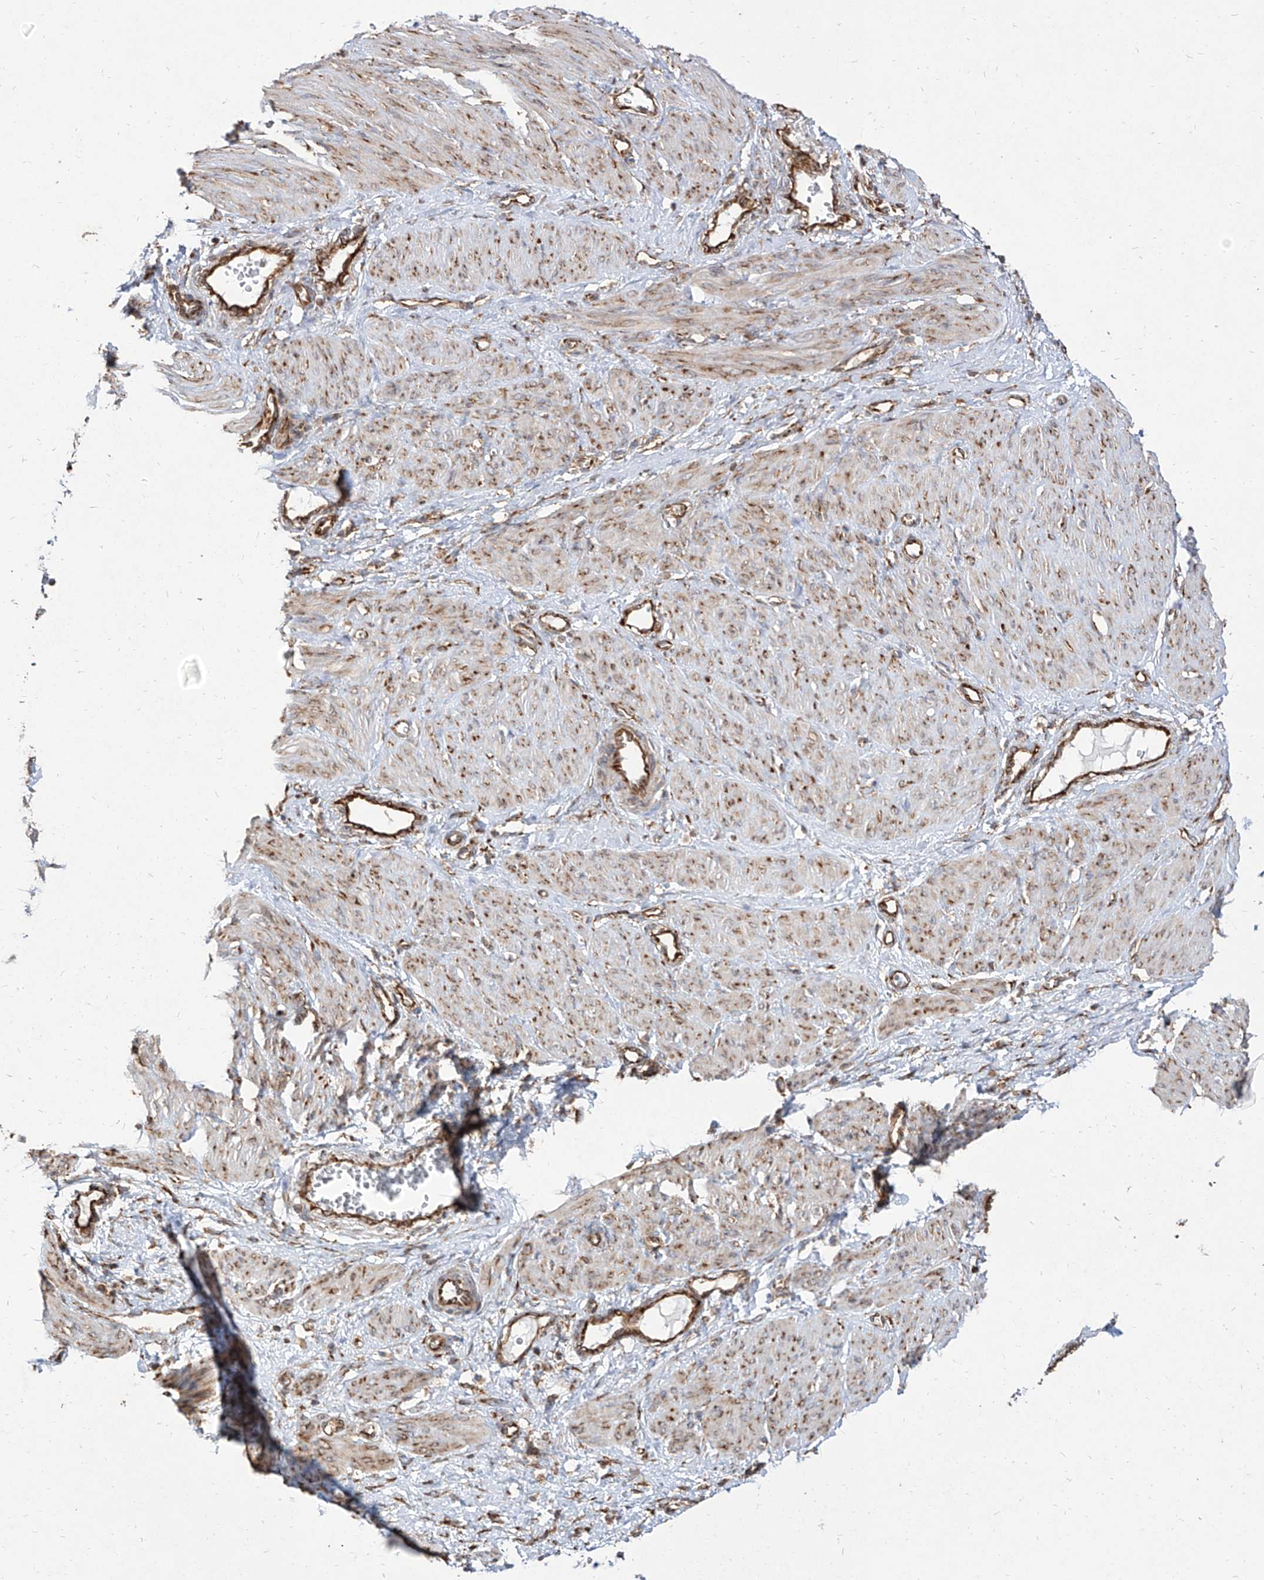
{"staining": {"intensity": "moderate", "quantity": "25%-75%", "location": "cytoplasmic/membranous"}, "tissue": "smooth muscle", "cell_type": "Smooth muscle cells", "image_type": "normal", "snomed": [{"axis": "morphology", "description": "Normal tissue, NOS"}, {"axis": "topography", "description": "Endometrium"}], "caption": "Immunohistochemistry (IHC) micrograph of benign human smooth muscle stained for a protein (brown), which shows medium levels of moderate cytoplasmic/membranous staining in about 25%-75% of smooth muscle cells.", "gene": "RPS25", "patient": {"sex": "female", "age": 33}}